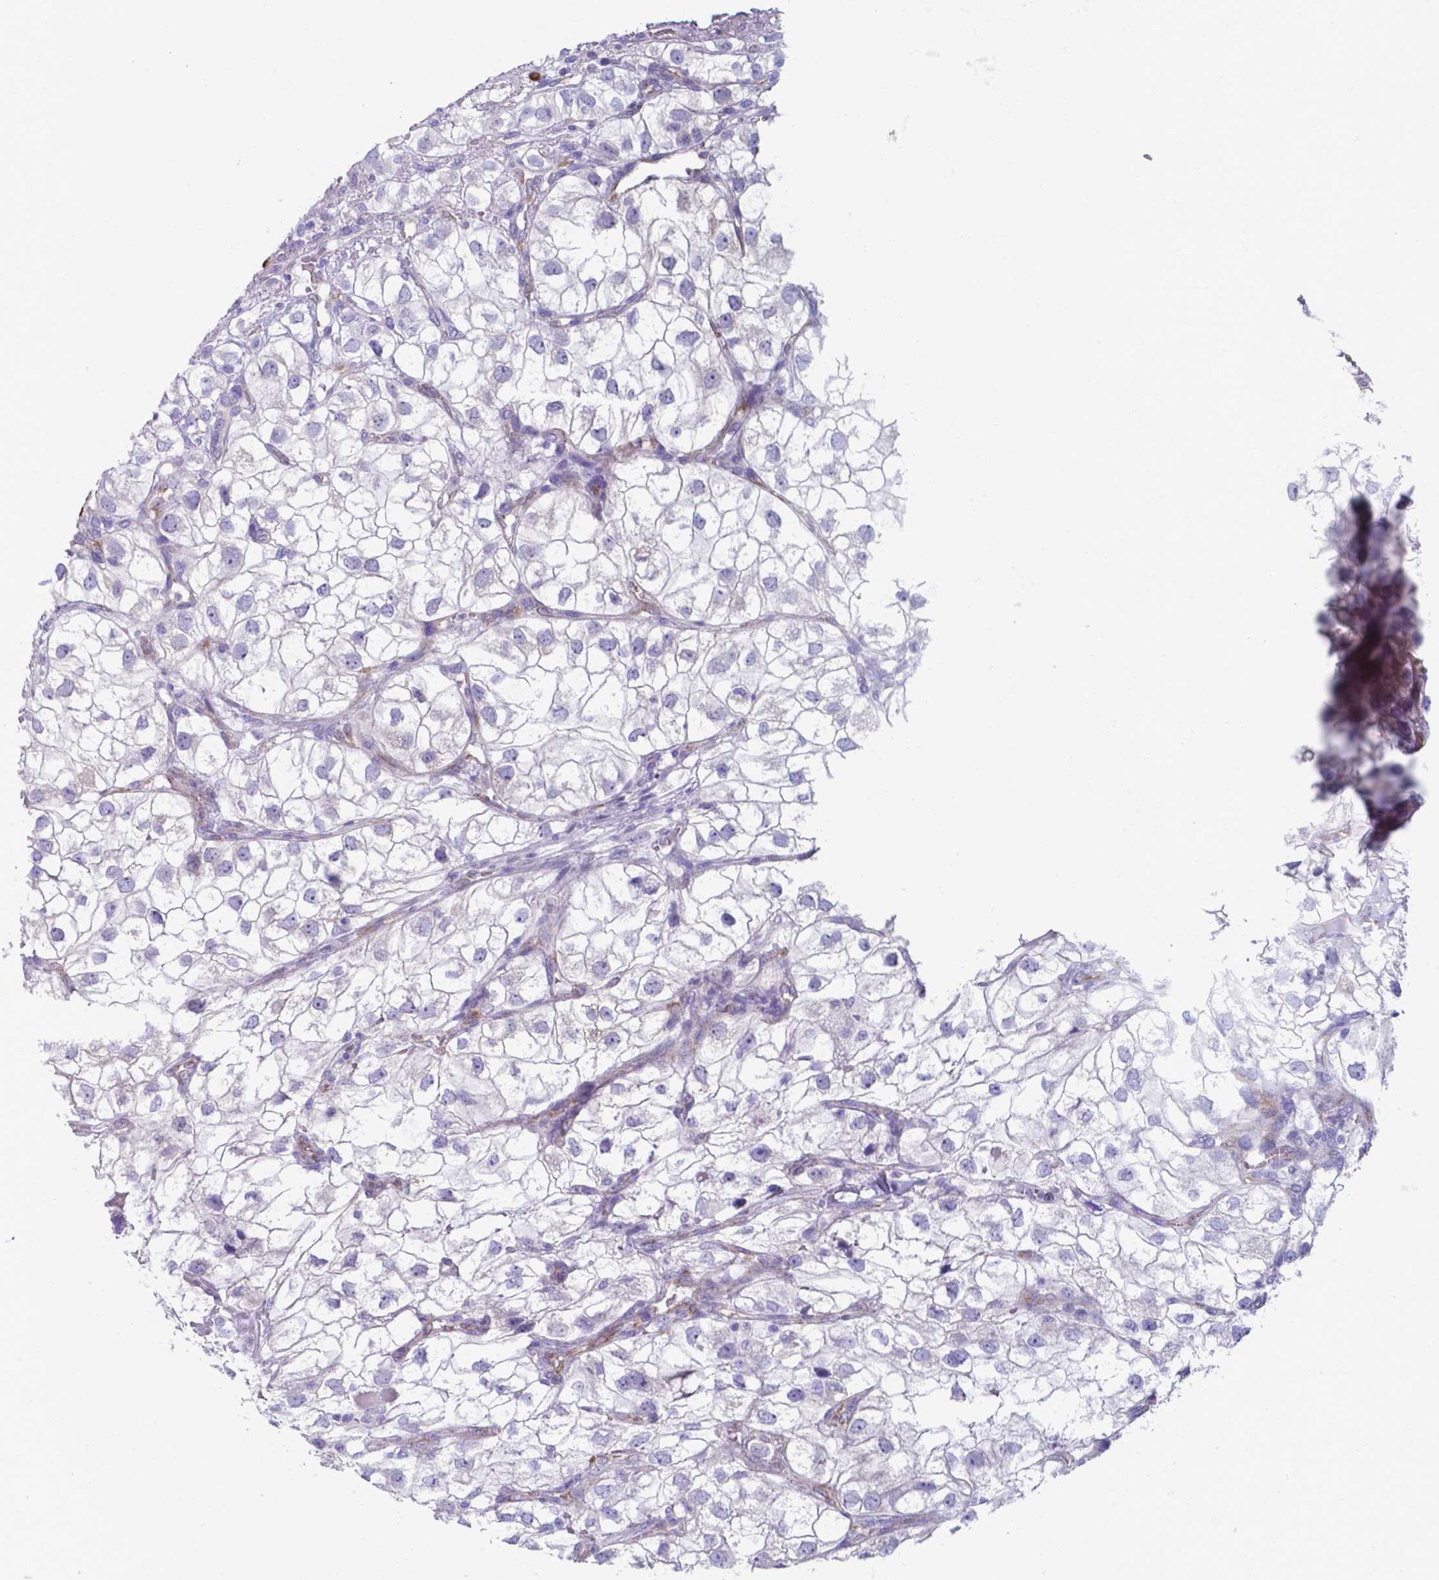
{"staining": {"intensity": "negative", "quantity": "none", "location": "none"}, "tissue": "renal cancer", "cell_type": "Tumor cells", "image_type": "cancer", "snomed": [{"axis": "morphology", "description": "Adenocarcinoma, NOS"}, {"axis": "topography", "description": "Kidney"}], "caption": "Tumor cells show no significant protein positivity in renal cancer (adenocarcinoma).", "gene": "UBE2J1", "patient": {"sex": "male", "age": 59}}